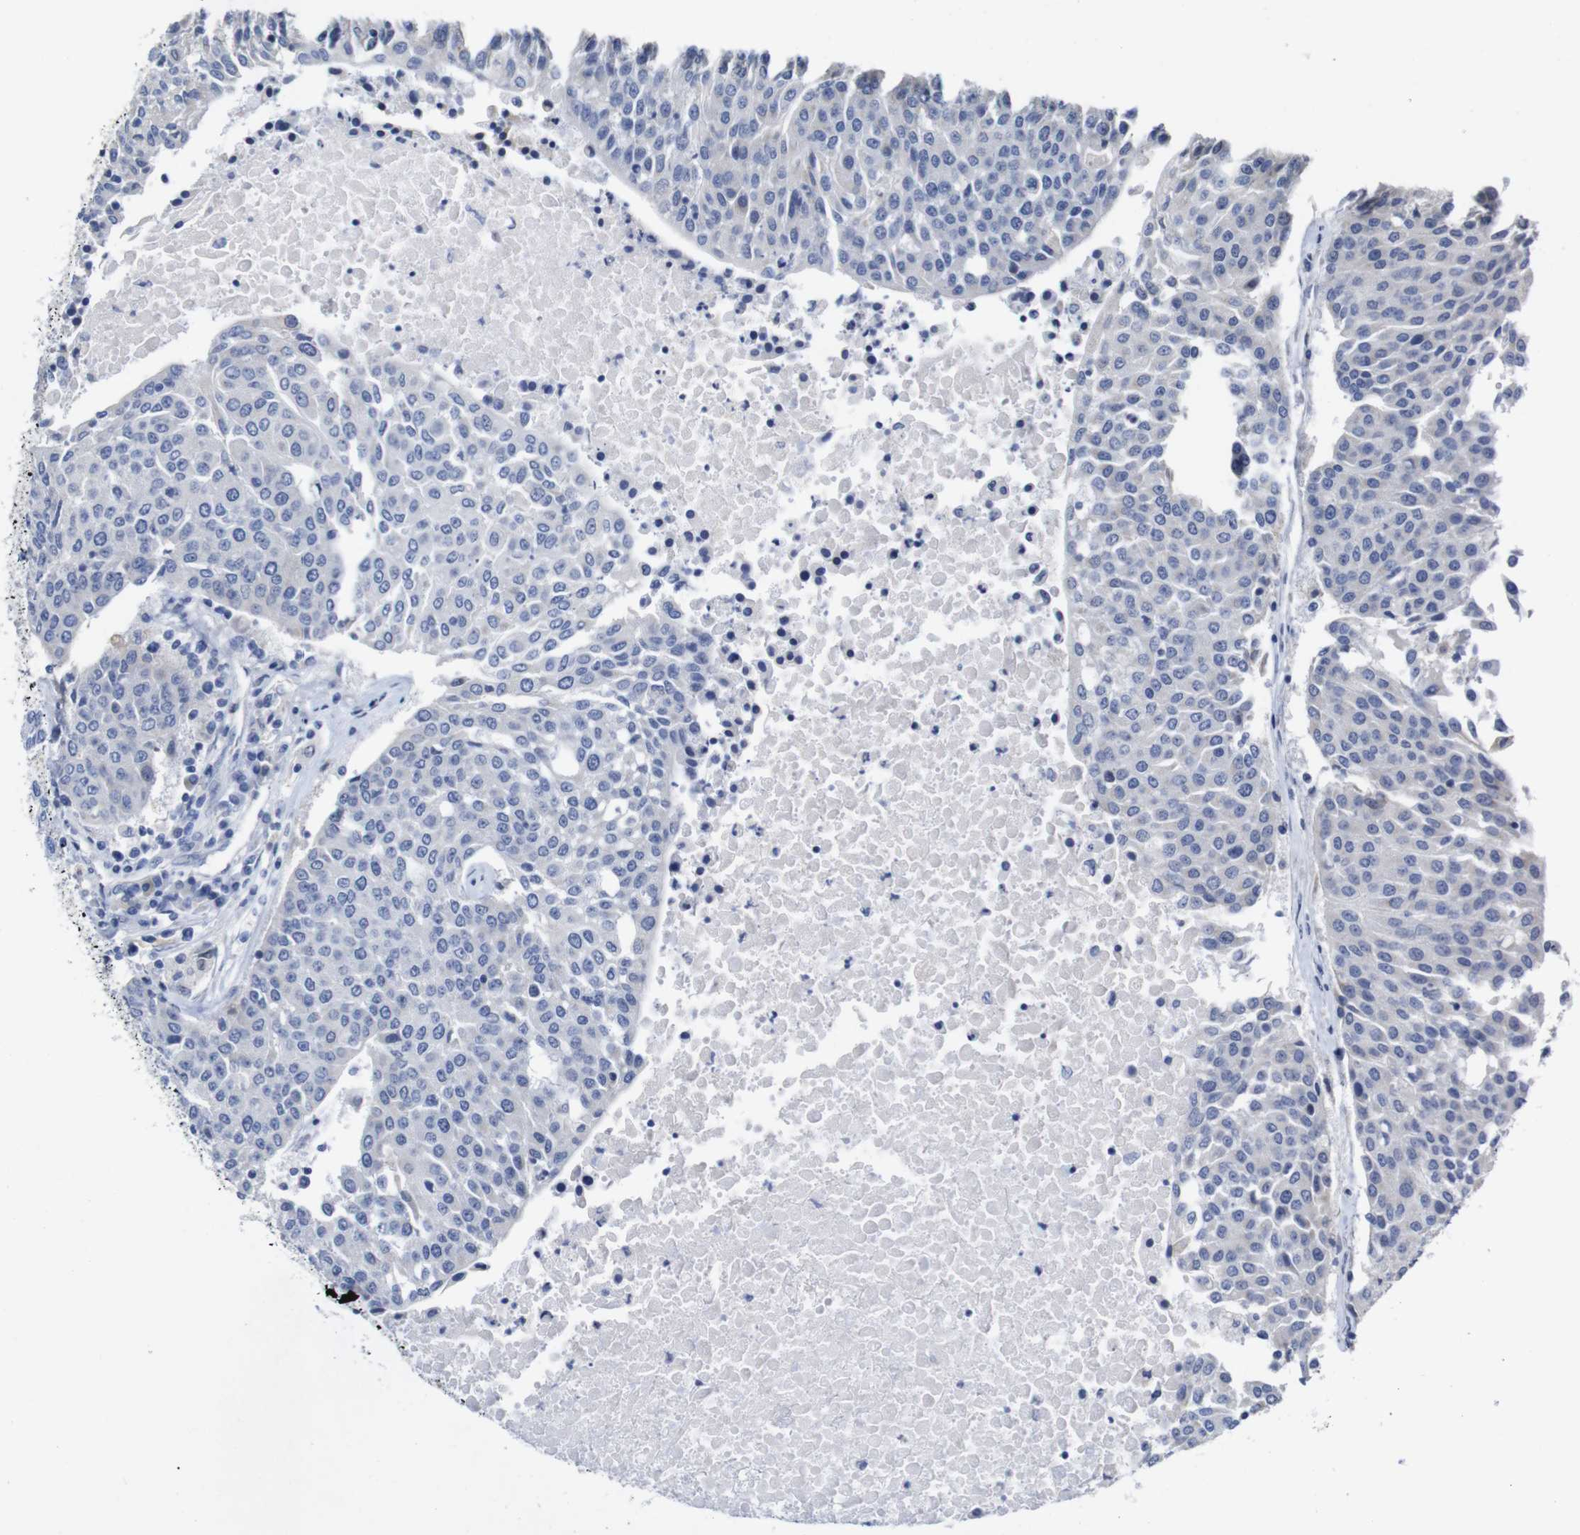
{"staining": {"intensity": "negative", "quantity": "none", "location": "none"}, "tissue": "urothelial cancer", "cell_type": "Tumor cells", "image_type": "cancer", "snomed": [{"axis": "morphology", "description": "Urothelial carcinoma, High grade"}, {"axis": "topography", "description": "Urinary bladder"}], "caption": "Tumor cells show no significant expression in high-grade urothelial carcinoma.", "gene": "TCEAL9", "patient": {"sex": "female", "age": 85}}